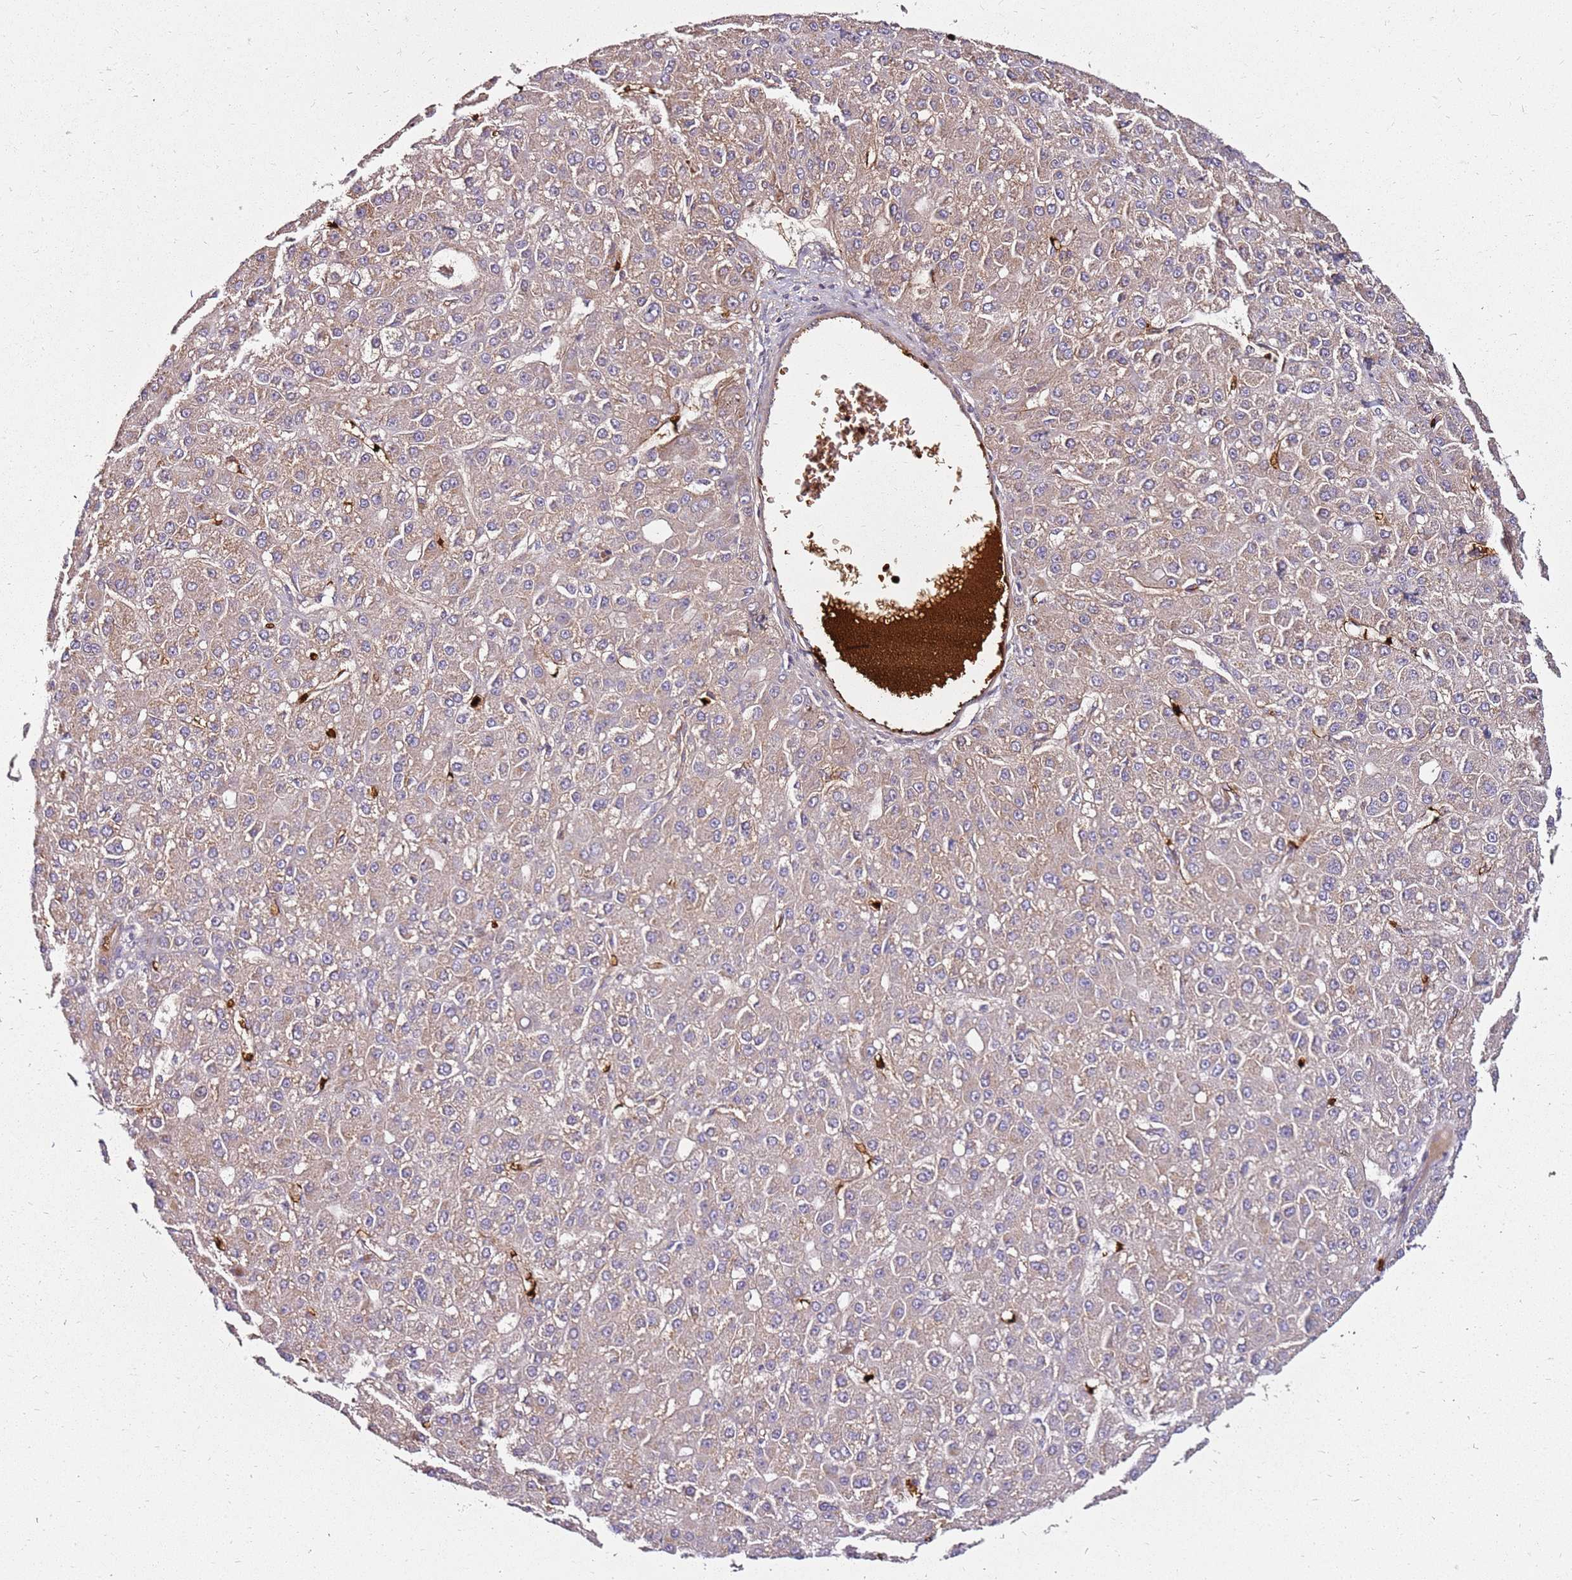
{"staining": {"intensity": "weak", "quantity": ">75%", "location": "cytoplasmic/membranous"}, "tissue": "liver cancer", "cell_type": "Tumor cells", "image_type": "cancer", "snomed": [{"axis": "morphology", "description": "Carcinoma, Hepatocellular, NOS"}, {"axis": "topography", "description": "Liver"}], "caption": "About >75% of tumor cells in human liver hepatocellular carcinoma exhibit weak cytoplasmic/membranous protein staining as visualized by brown immunohistochemical staining.", "gene": "RNF11", "patient": {"sex": "male", "age": 67}}